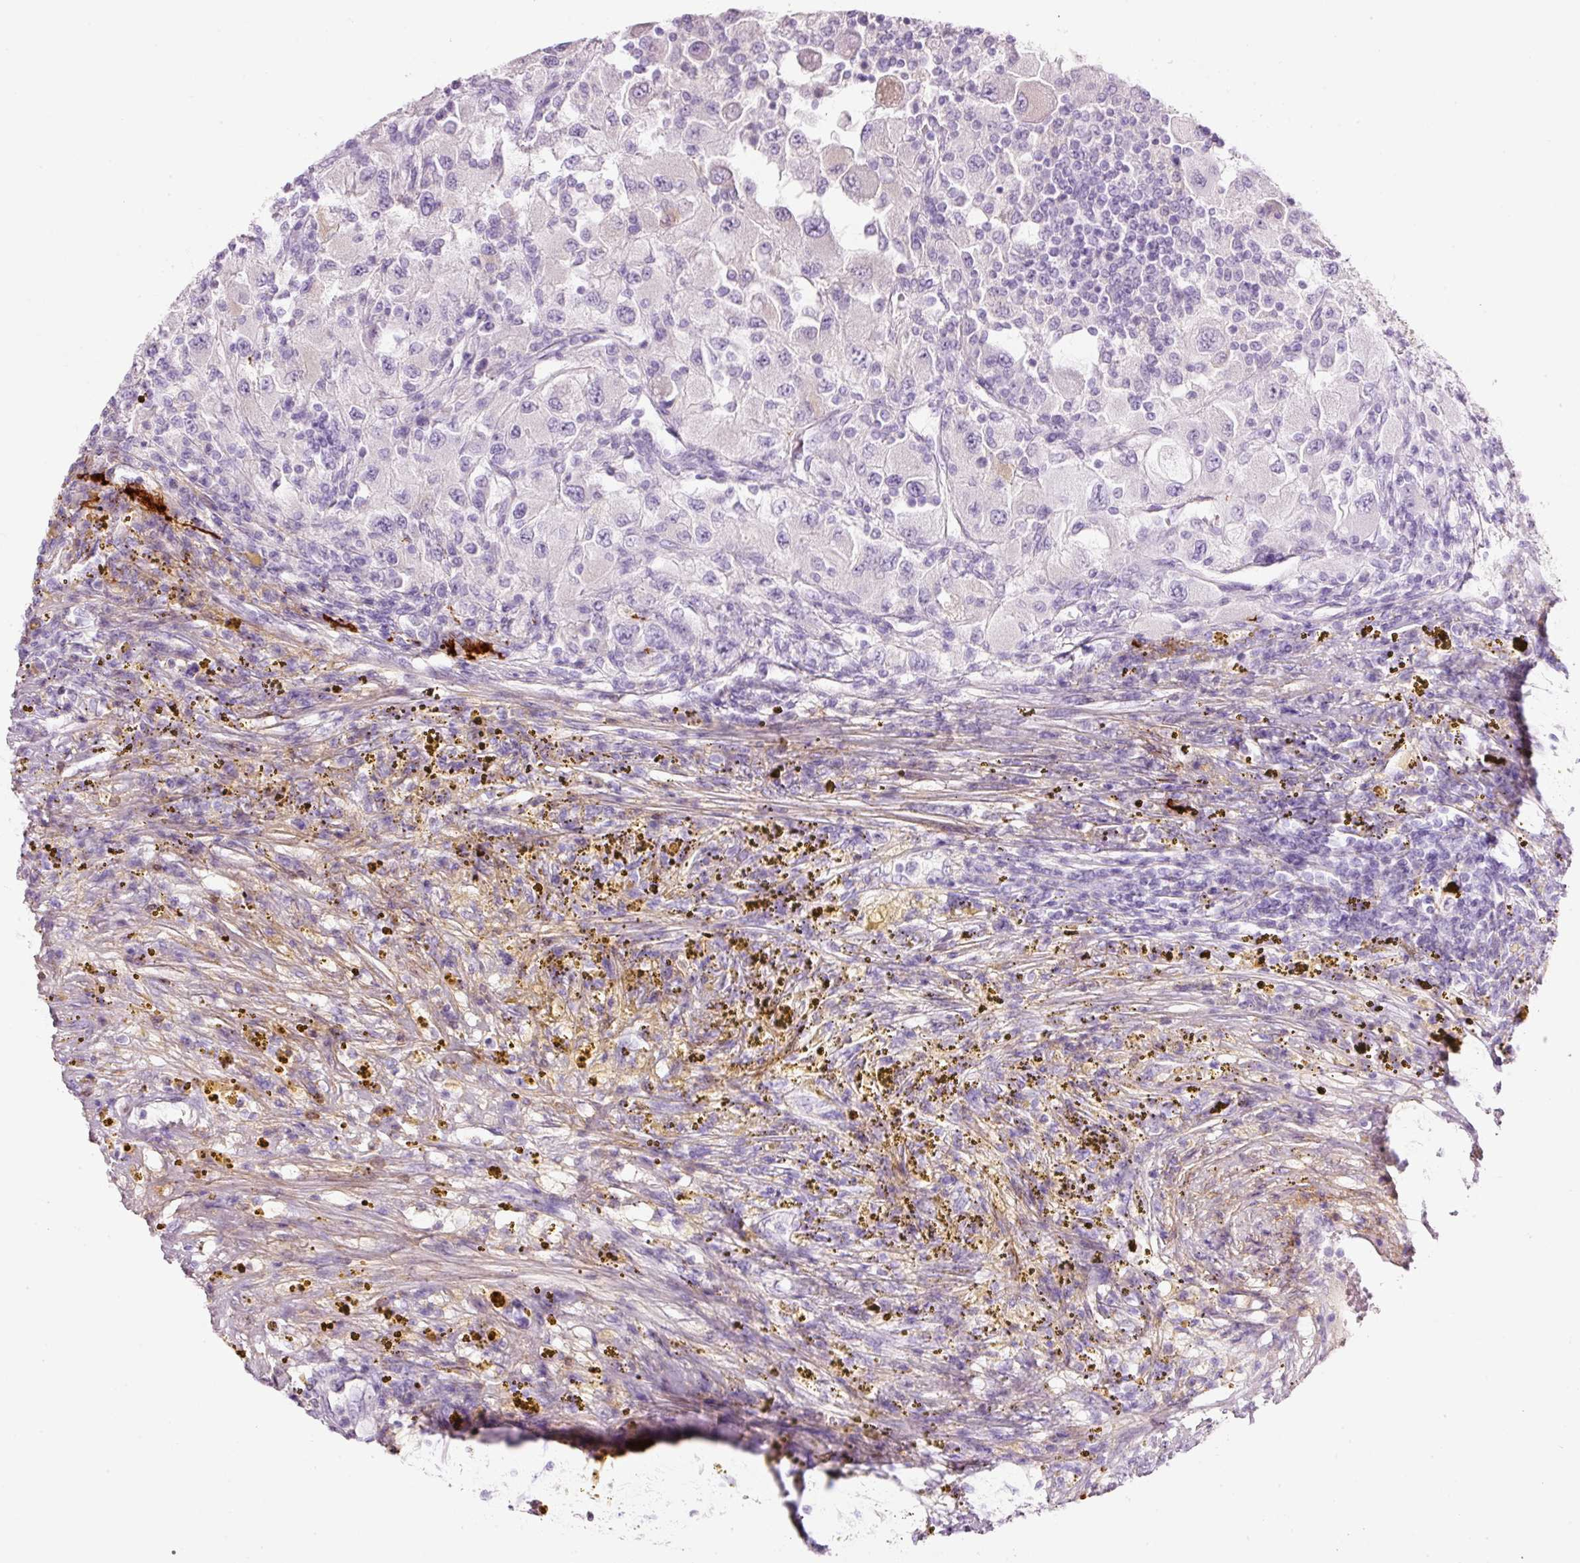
{"staining": {"intensity": "negative", "quantity": "none", "location": "none"}, "tissue": "renal cancer", "cell_type": "Tumor cells", "image_type": "cancer", "snomed": [{"axis": "morphology", "description": "Adenocarcinoma, NOS"}, {"axis": "topography", "description": "Kidney"}], "caption": "The IHC histopathology image has no significant positivity in tumor cells of renal adenocarcinoma tissue.", "gene": "MFAP4", "patient": {"sex": "female", "age": 67}}